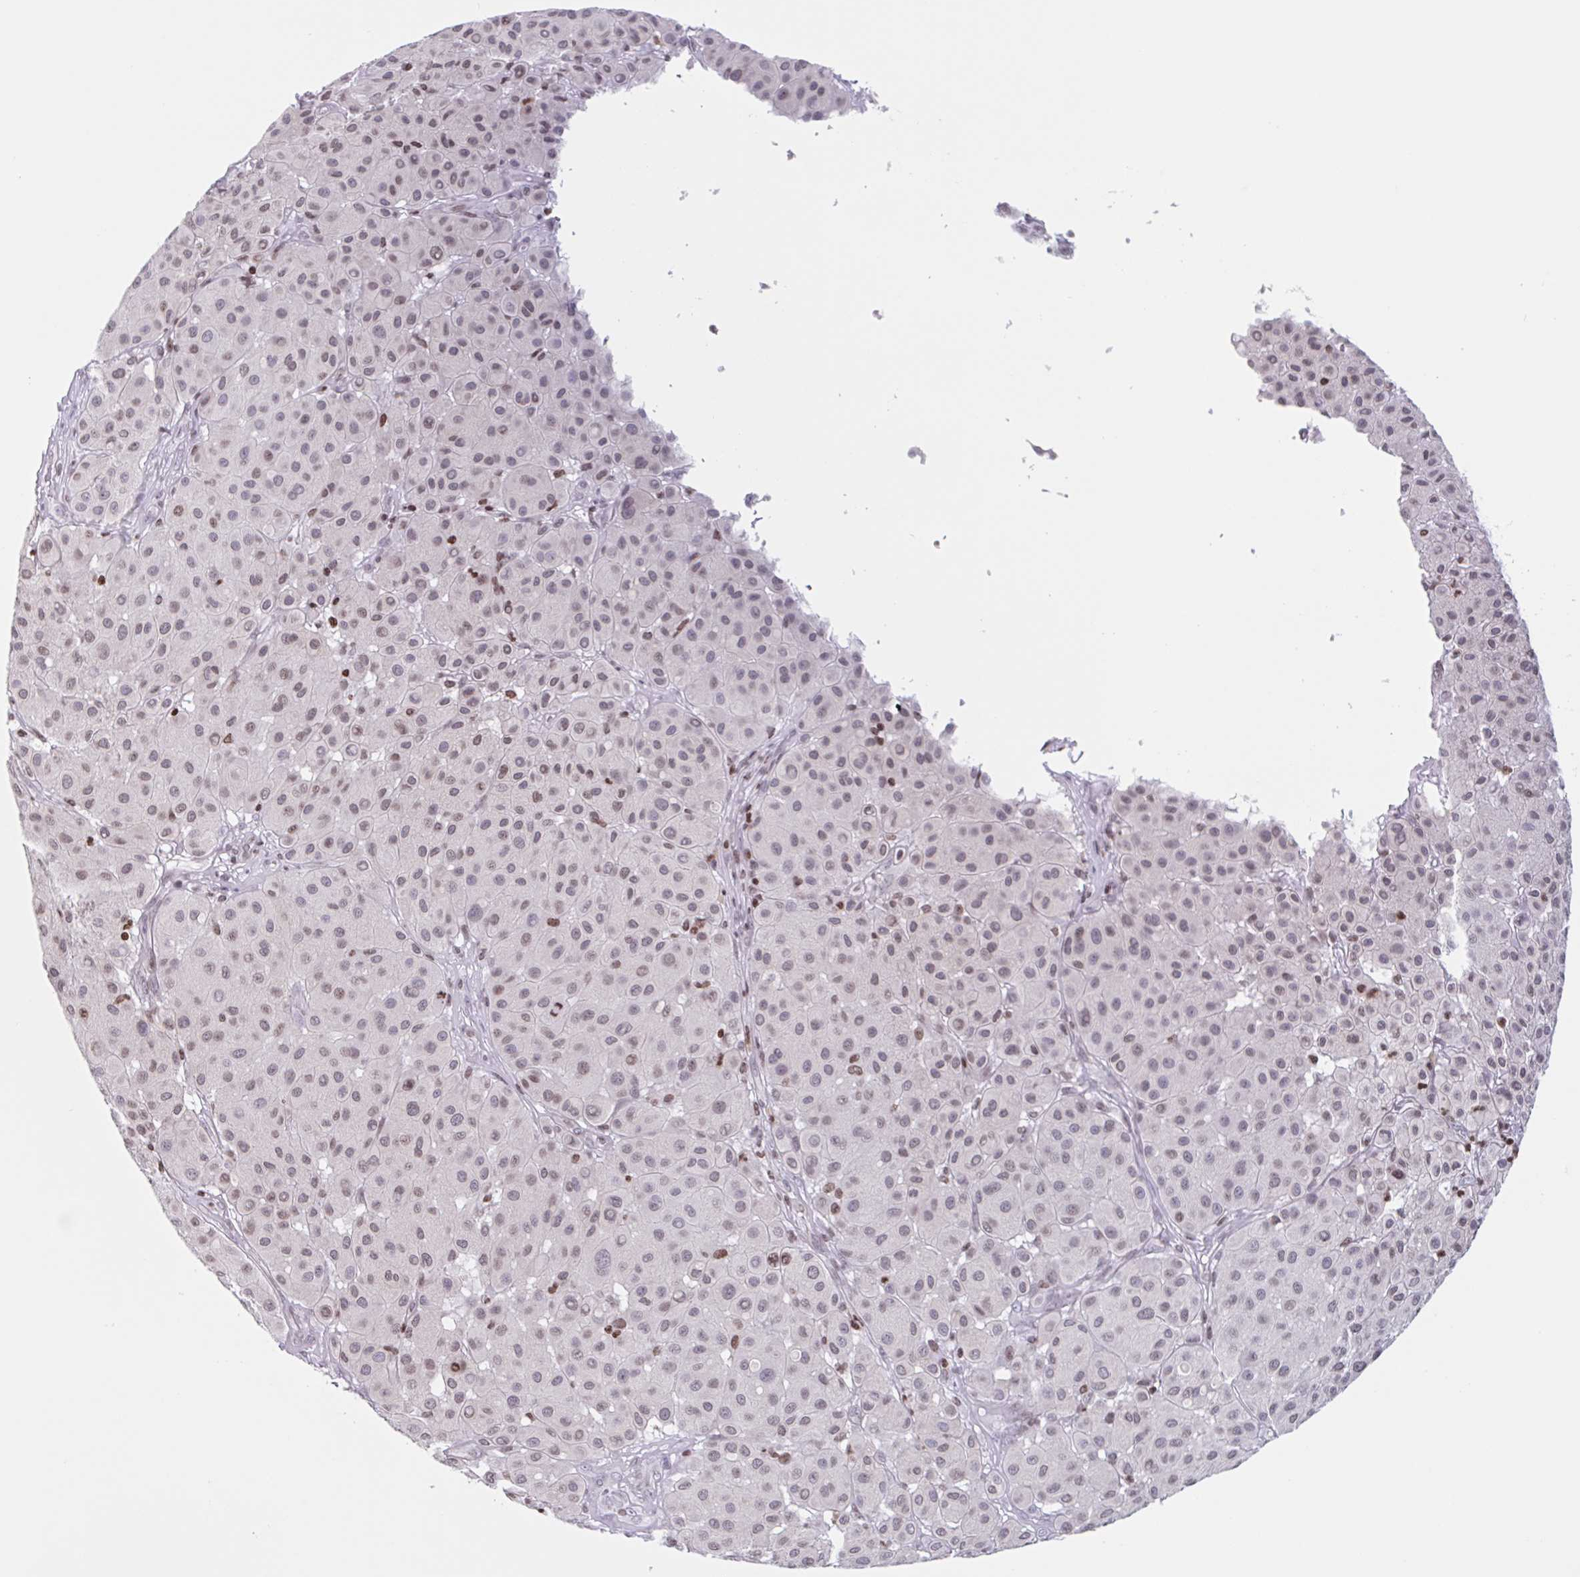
{"staining": {"intensity": "weak", "quantity": ">75%", "location": "nuclear"}, "tissue": "melanoma", "cell_type": "Tumor cells", "image_type": "cancer", "snomed": [{"axis": "morphology", "description": "Malignant melanoma, Metastatic site"}, {"axis": "topography", "description": "Smooth muscle"}], "caption": "Melanoma stained for a protein exhibits weak nuclear positivity in tumor cells. (DAB IHC, brown staining for protein, blue staining for nuclei).", "gene": "NOL6", "patient": {"sex": "male", "age": 41}}